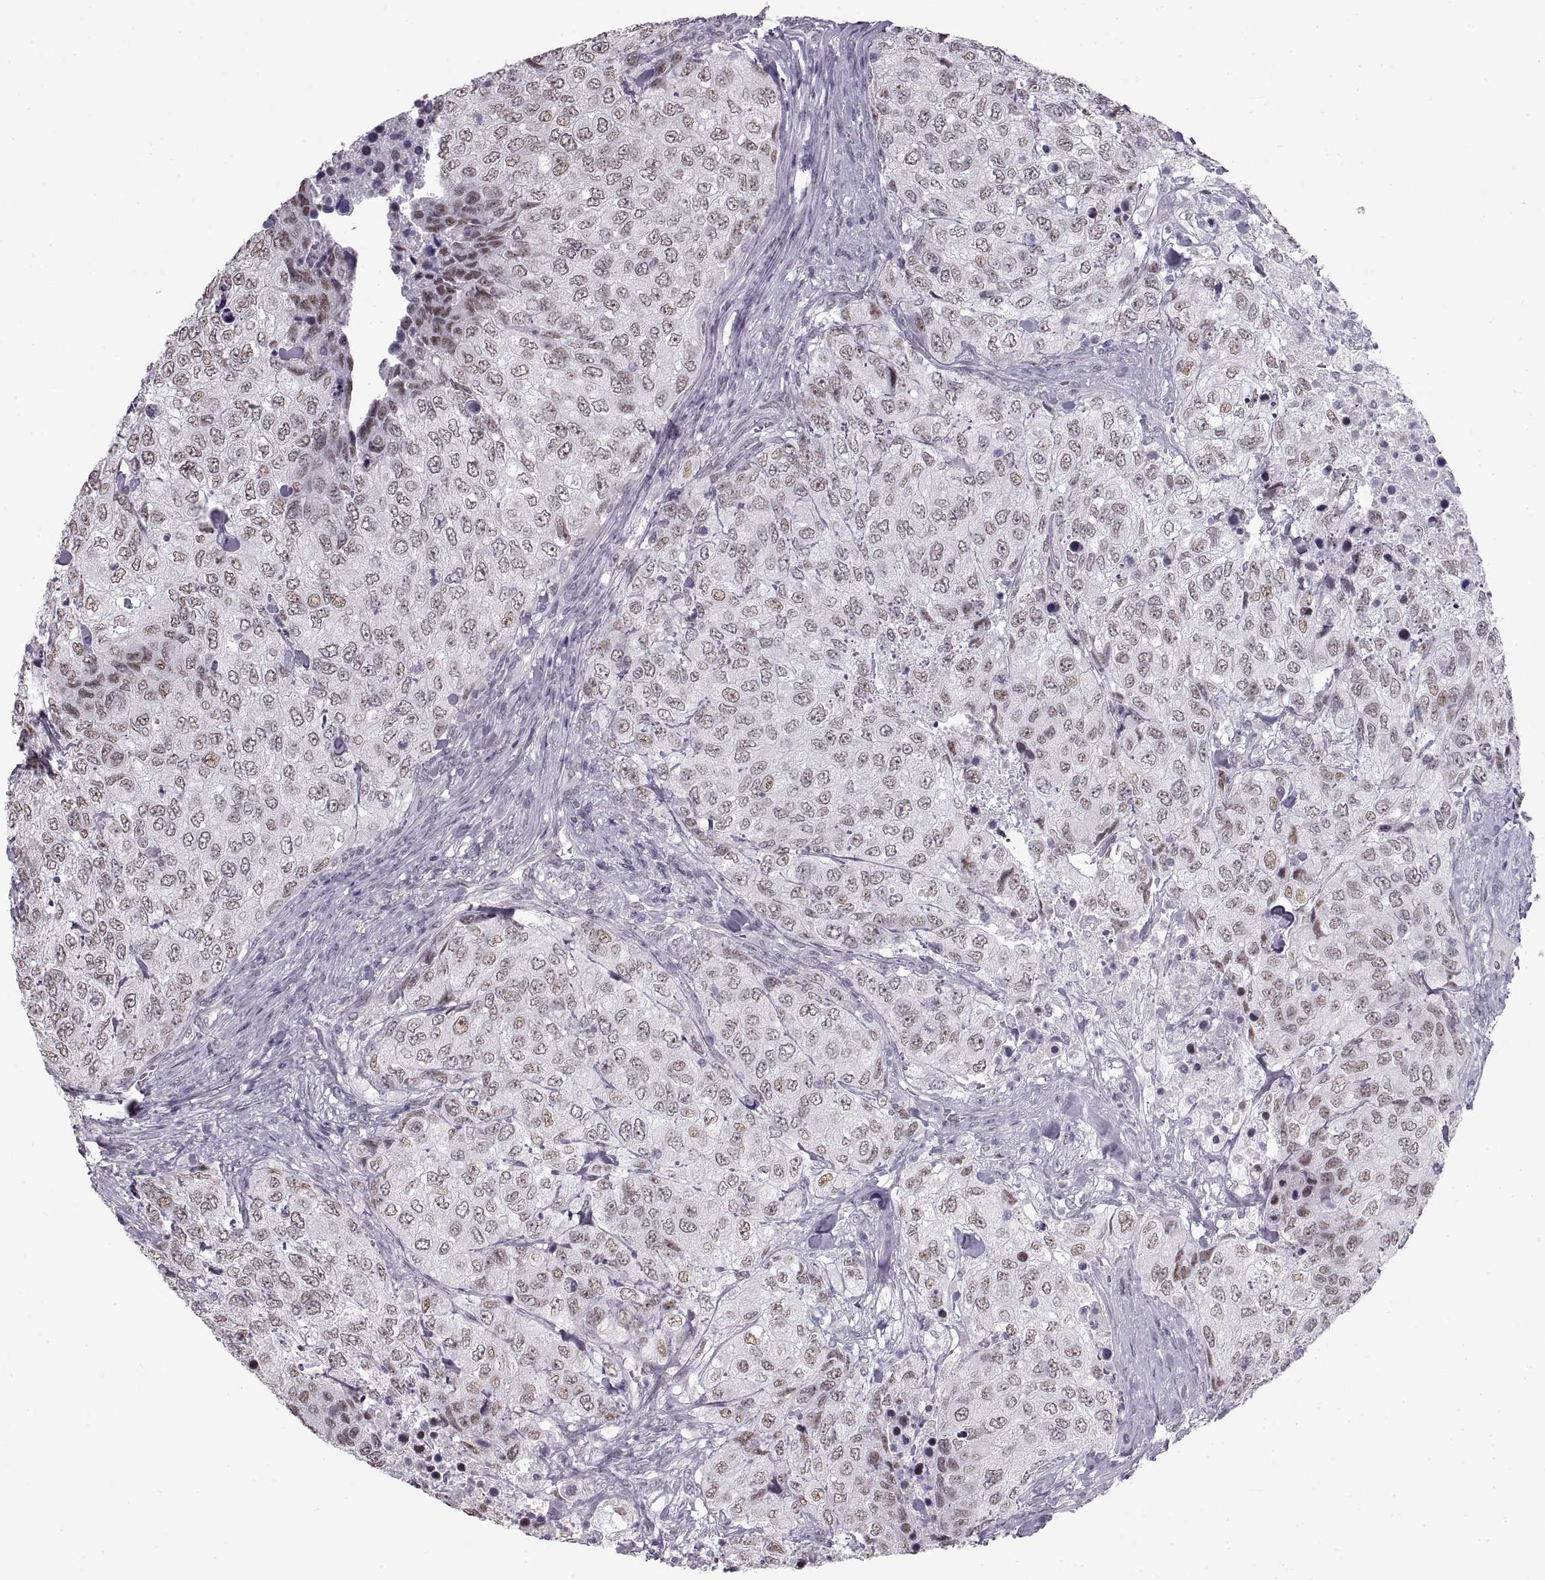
{"staining": {"intensity": "negative", "quantity": "none", "location": "none"}, "tissue": "urothelial cancer", "cell_type": "Tumor cells", "image_type": "cancer", "snomed": [{"axis": "morphology", "description": "Urothelial carcinoma, High grade"}, {"axis": "topography", "description": "Urinary bladder"}], "caption": "The photomicrograph exhibits no significant staining in tumor cells of urothelial cancer.", "gene": "NANOS3", "patient": {"sex": "female", "age": 78}}